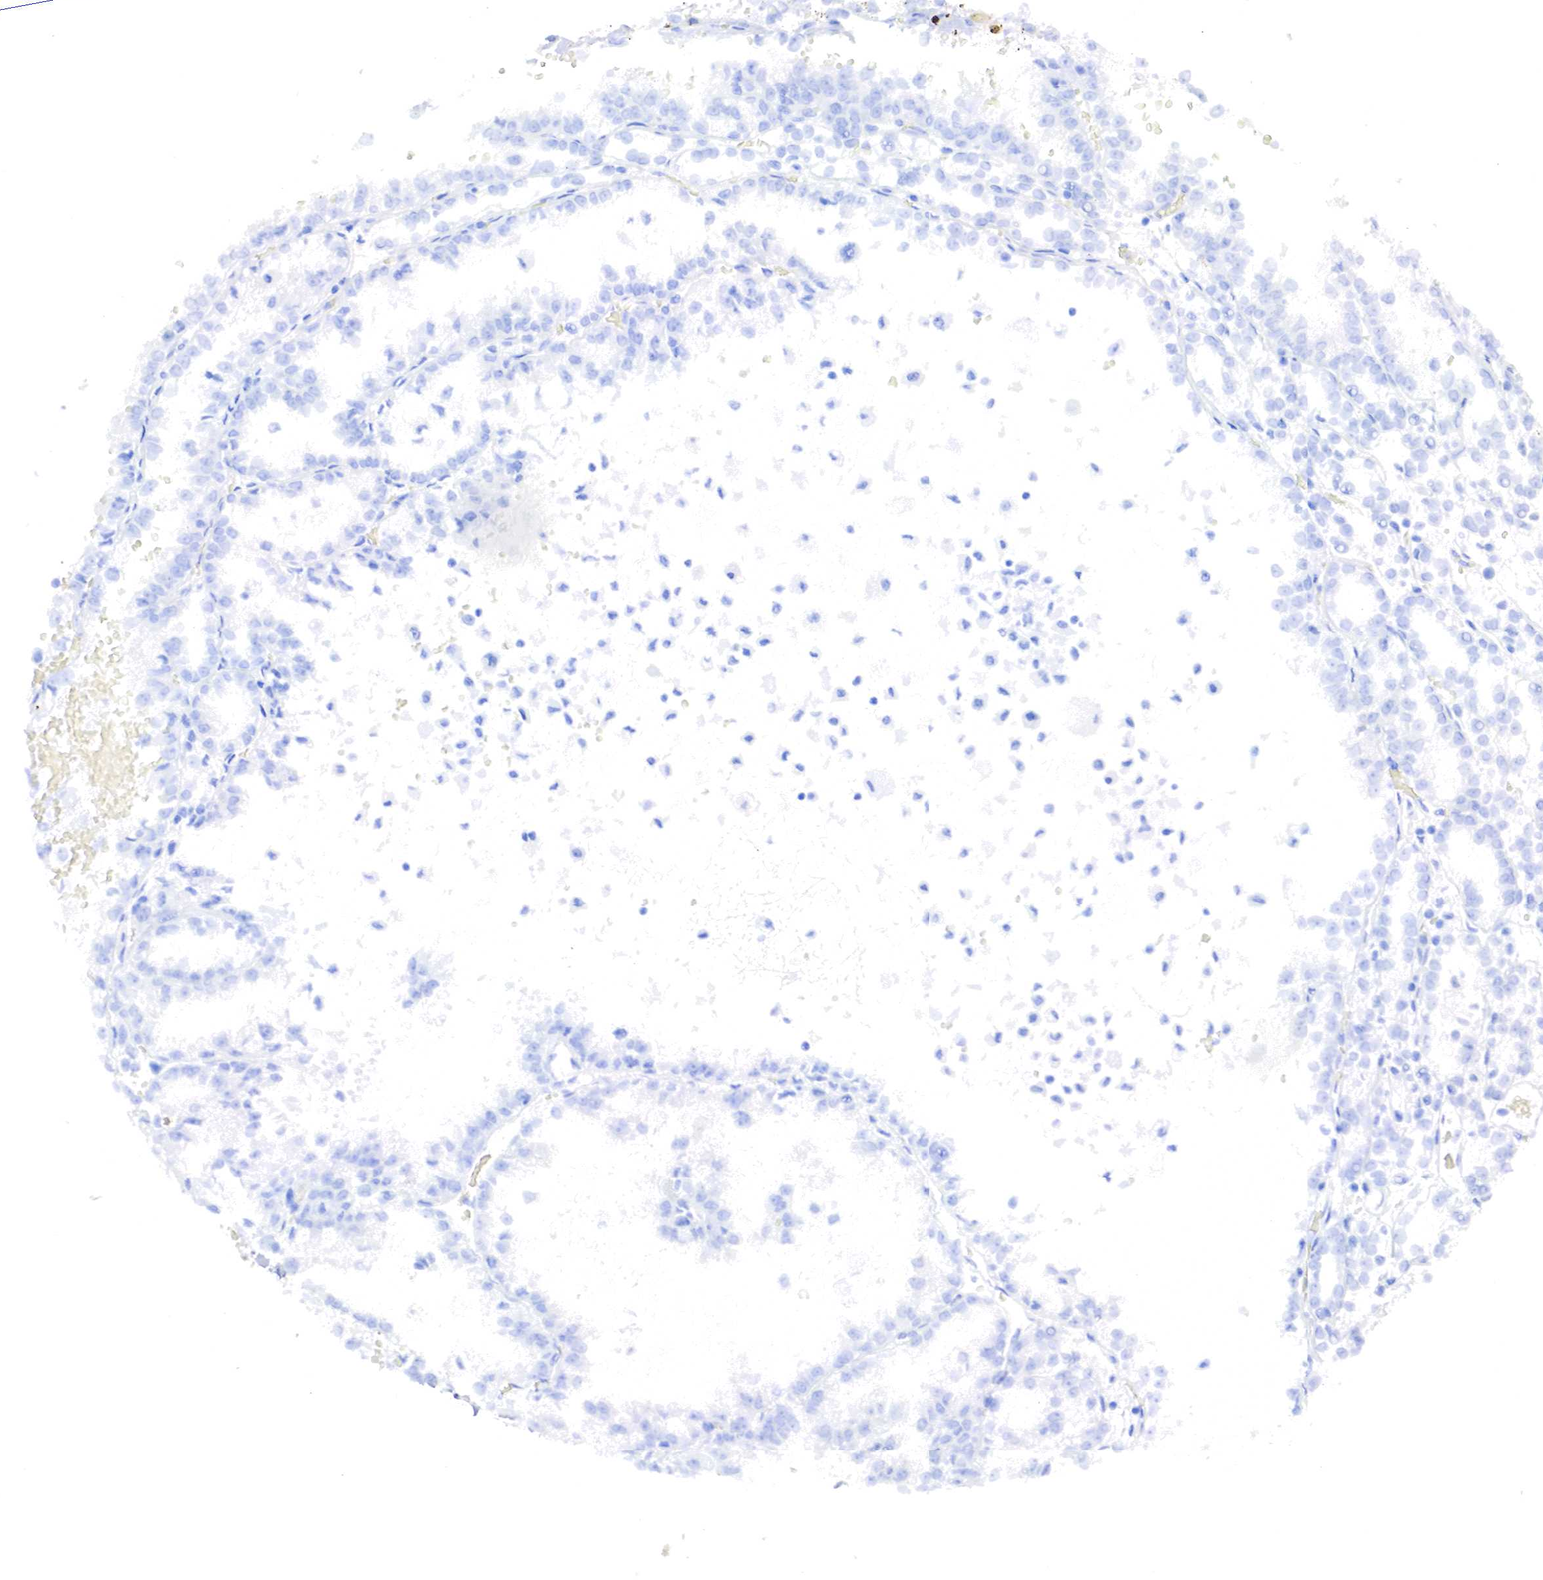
{"staining": {"intensity": "negative", "quantity": "none", "location": "none"}, "tissue": "renal cancer", "cell_type": "Tumor cells", "image_type": "cancer", "snomed": [{"axis": "morphology", "description": "Adenocarcinoma, NOS"}, {"axis": "topography", "description": "Kidney"}], "caption": "Adenocarcinoma (renal) stained for a protein using immunohistochemistry demonstrates no staining tumor cells.", "gene": "RDX", "patient": {"sex": "female", "age": 56}}